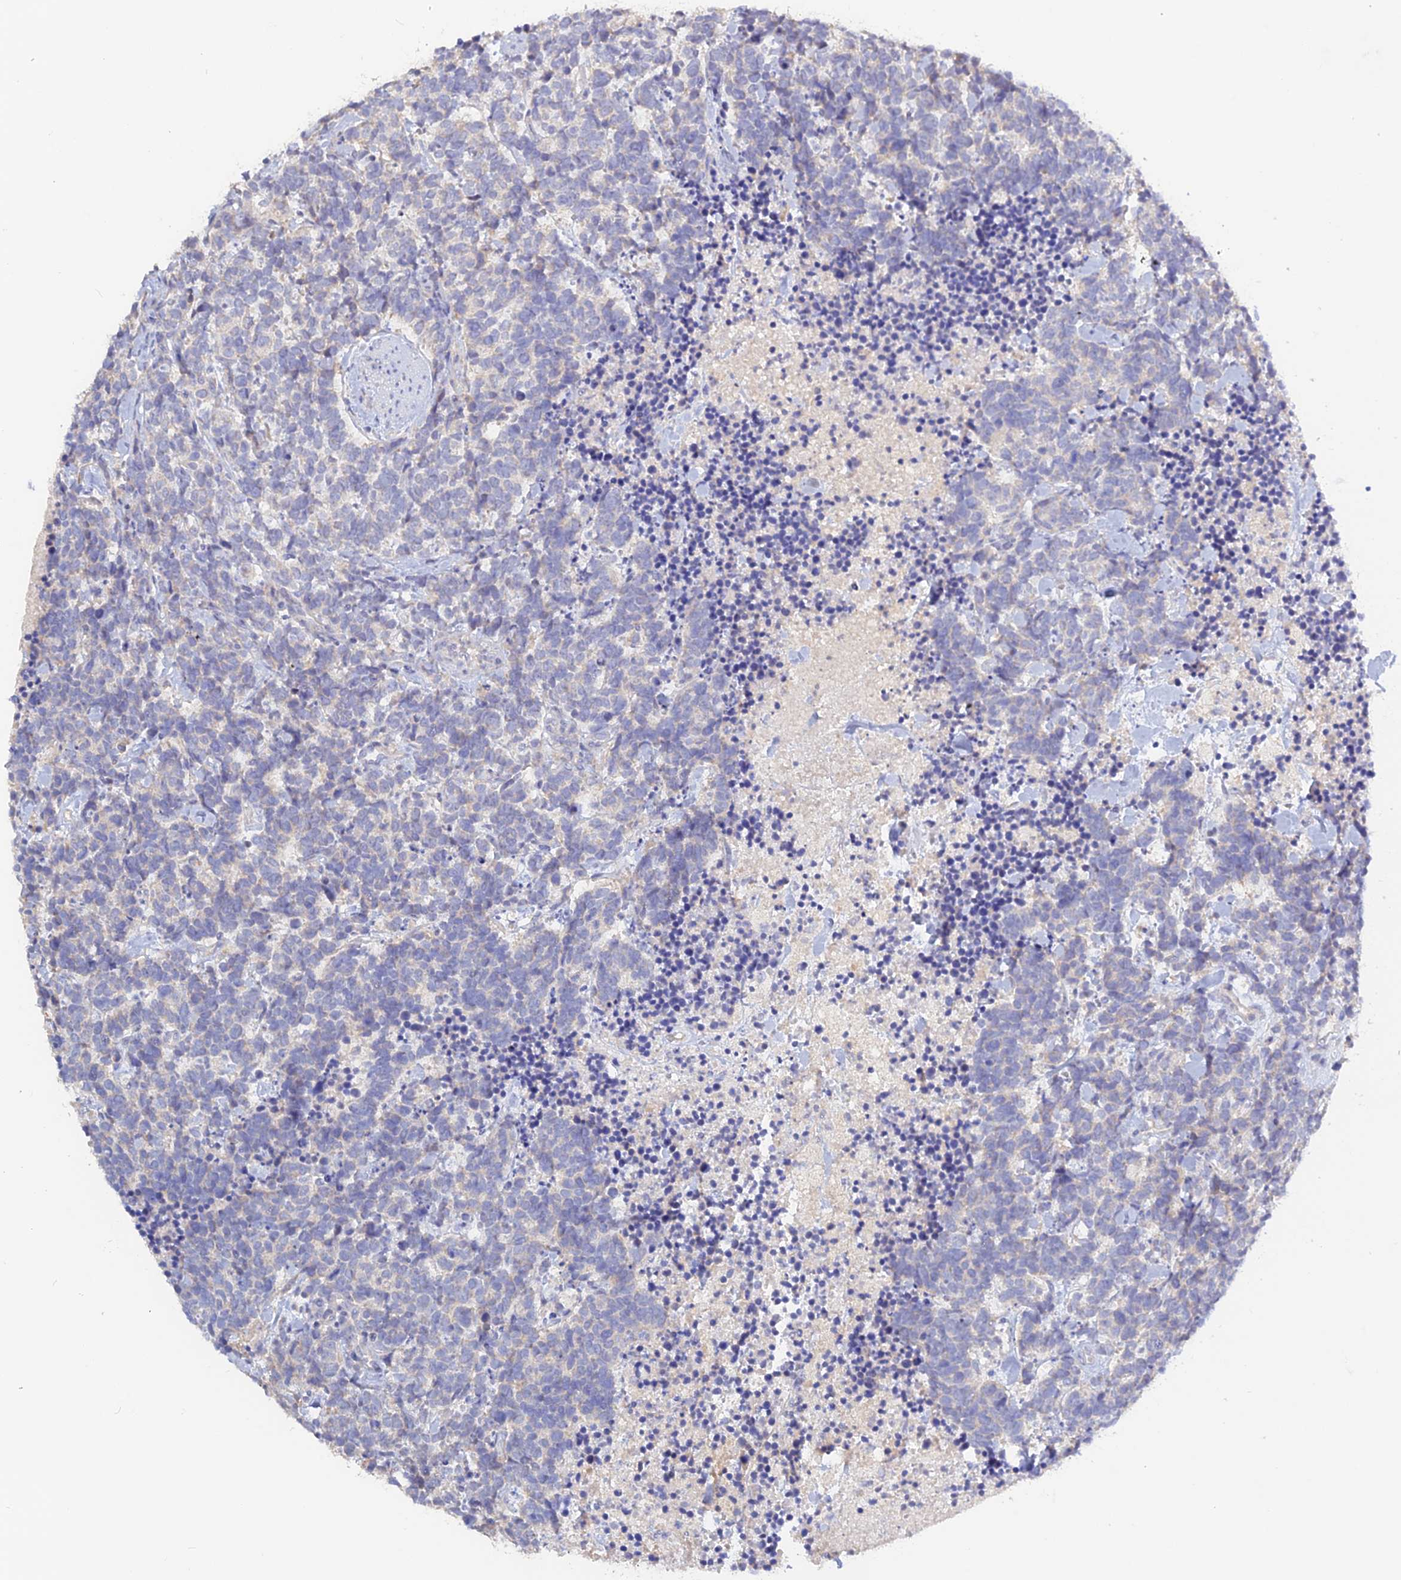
{"staining": {"intensity": "negative", "quantity": "none", "location": "none"}, "tissue": "carcinoid", "cell_type": "Tumor cells", "image_type": "cancer", "snomed": [{"axis": "morphology", "description": "Carcinoma, NOS"}, {"axis": "morphology", "description": "Carcinoid, malignant, NOS"}, {"axis": "topography", "description": "Prostate"}], "caption": "This image is of carcinoid stained with immunohistochemistry (IHC) to label a protein in brown with the nuclei are counter-stained blue. There is no staining in tumor cells.", "gene": "ADGRA1", "patient": {"sex": "male", "age": 57}}